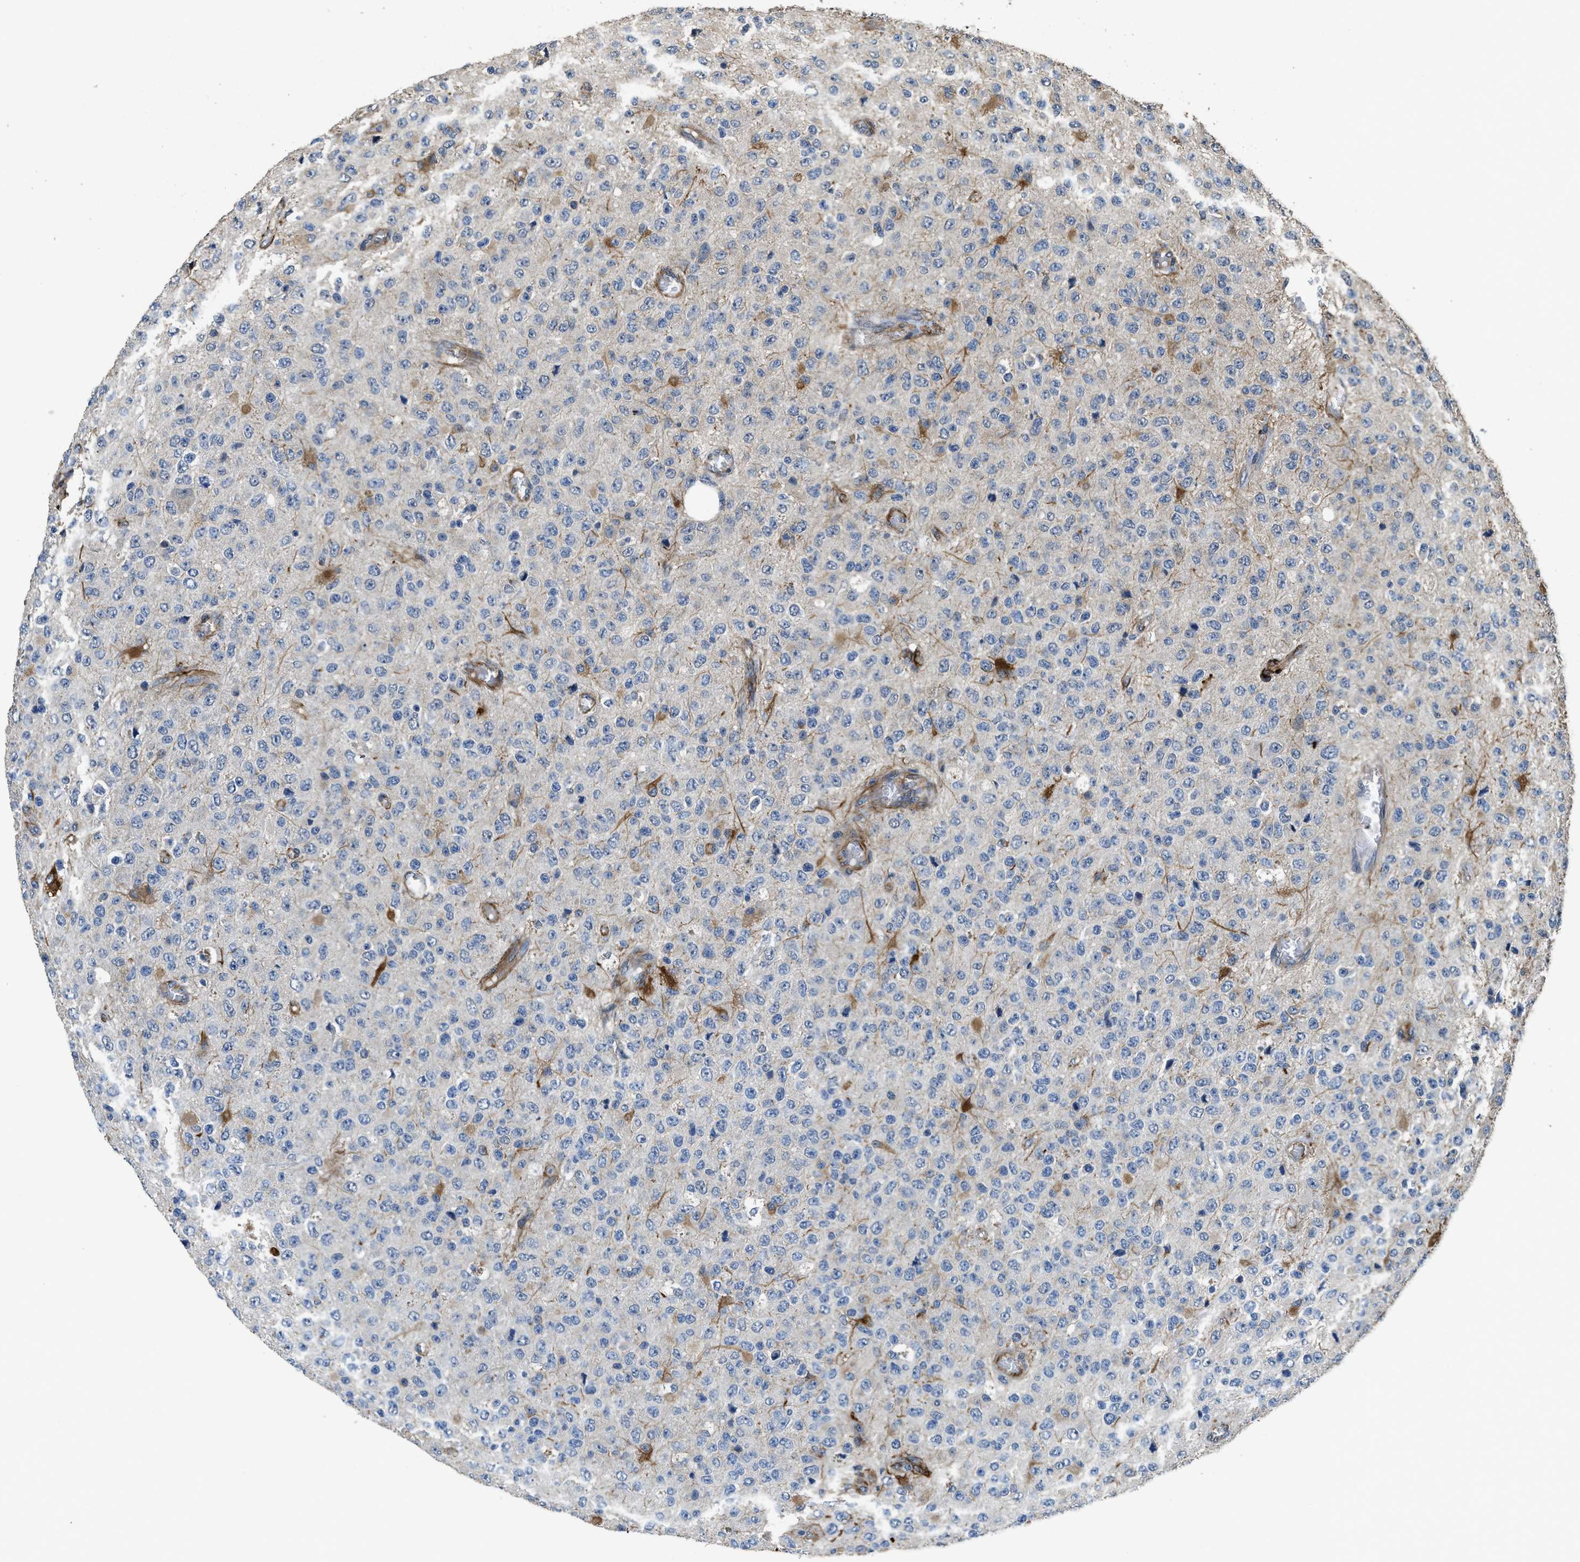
{"staining": {"intensity": "negative", "quantity": "none", "location": "none"}, "tissue": "glioma", "cell_type": "Tumor cells", "image_type": "cancer", "snomed": [{"axis": "morphology", "description": "Glioma, malignant, High grade"}, {"axis": "topography", "description": "pancreas cauda"}], "caption": "Malignant high-grade glioma was stained to show a protein in brown. There is no significant positivity in tumor cells.", "gene": "SYNM", "patient": {"sex": "male", "age": 60}}